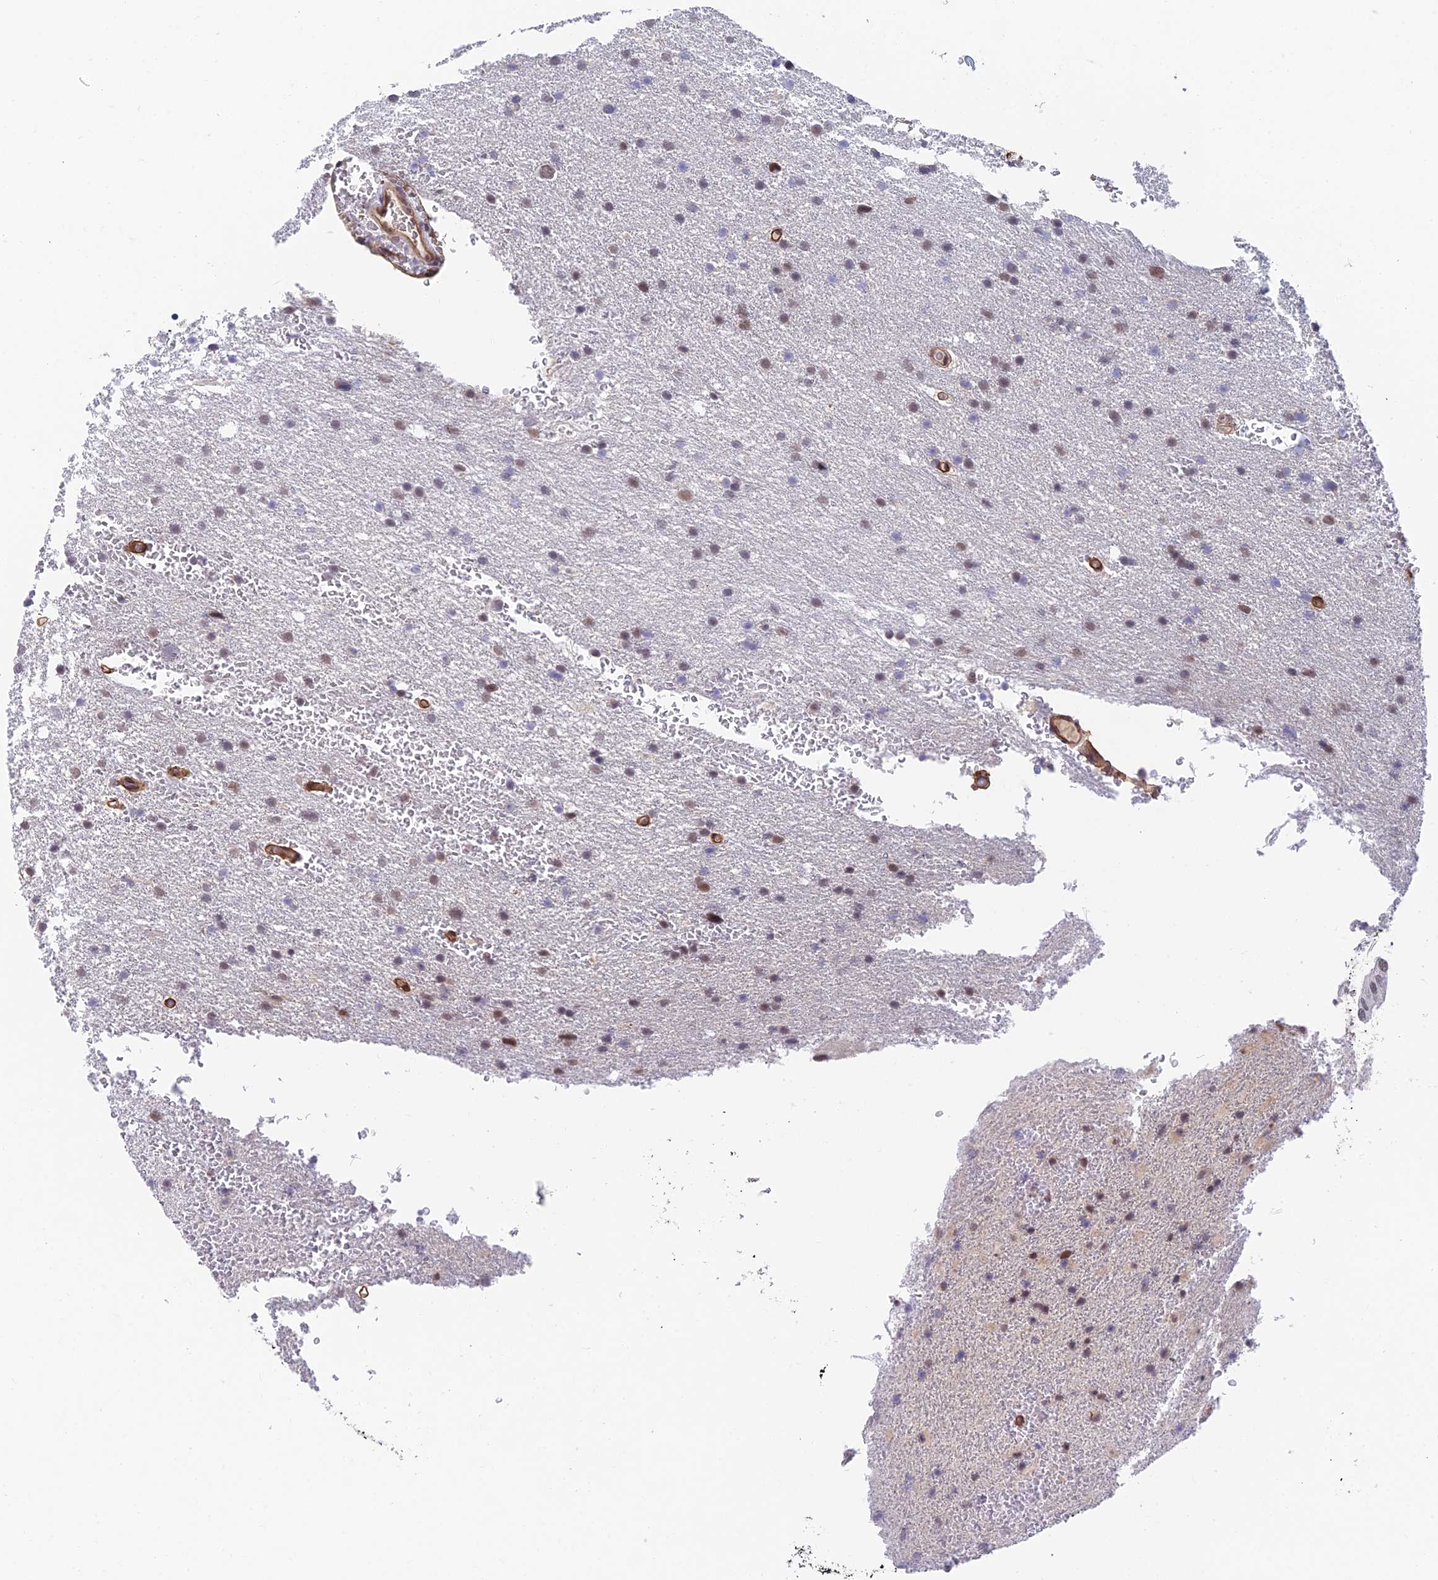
{"staining": {"intensity": "weak", "quantity": "25%-75%", "location": "nuclear"}, "tissue": "glioma", "cell_type": "Tumor cells", "image_type": "cancer", "snomed": [{"axis": "morphology", "description": "Glioma, malignant, High grade"}, {"axis": "topography", "description": "Cerebral cortex"}], "caption": "Human glioma stained for a protein (brown) reveals weak nuclear positive staining in about 25%-75% of tumor cells.", "gene": "NSMCE1", "patient": {"sex": "female", "age": 36}}